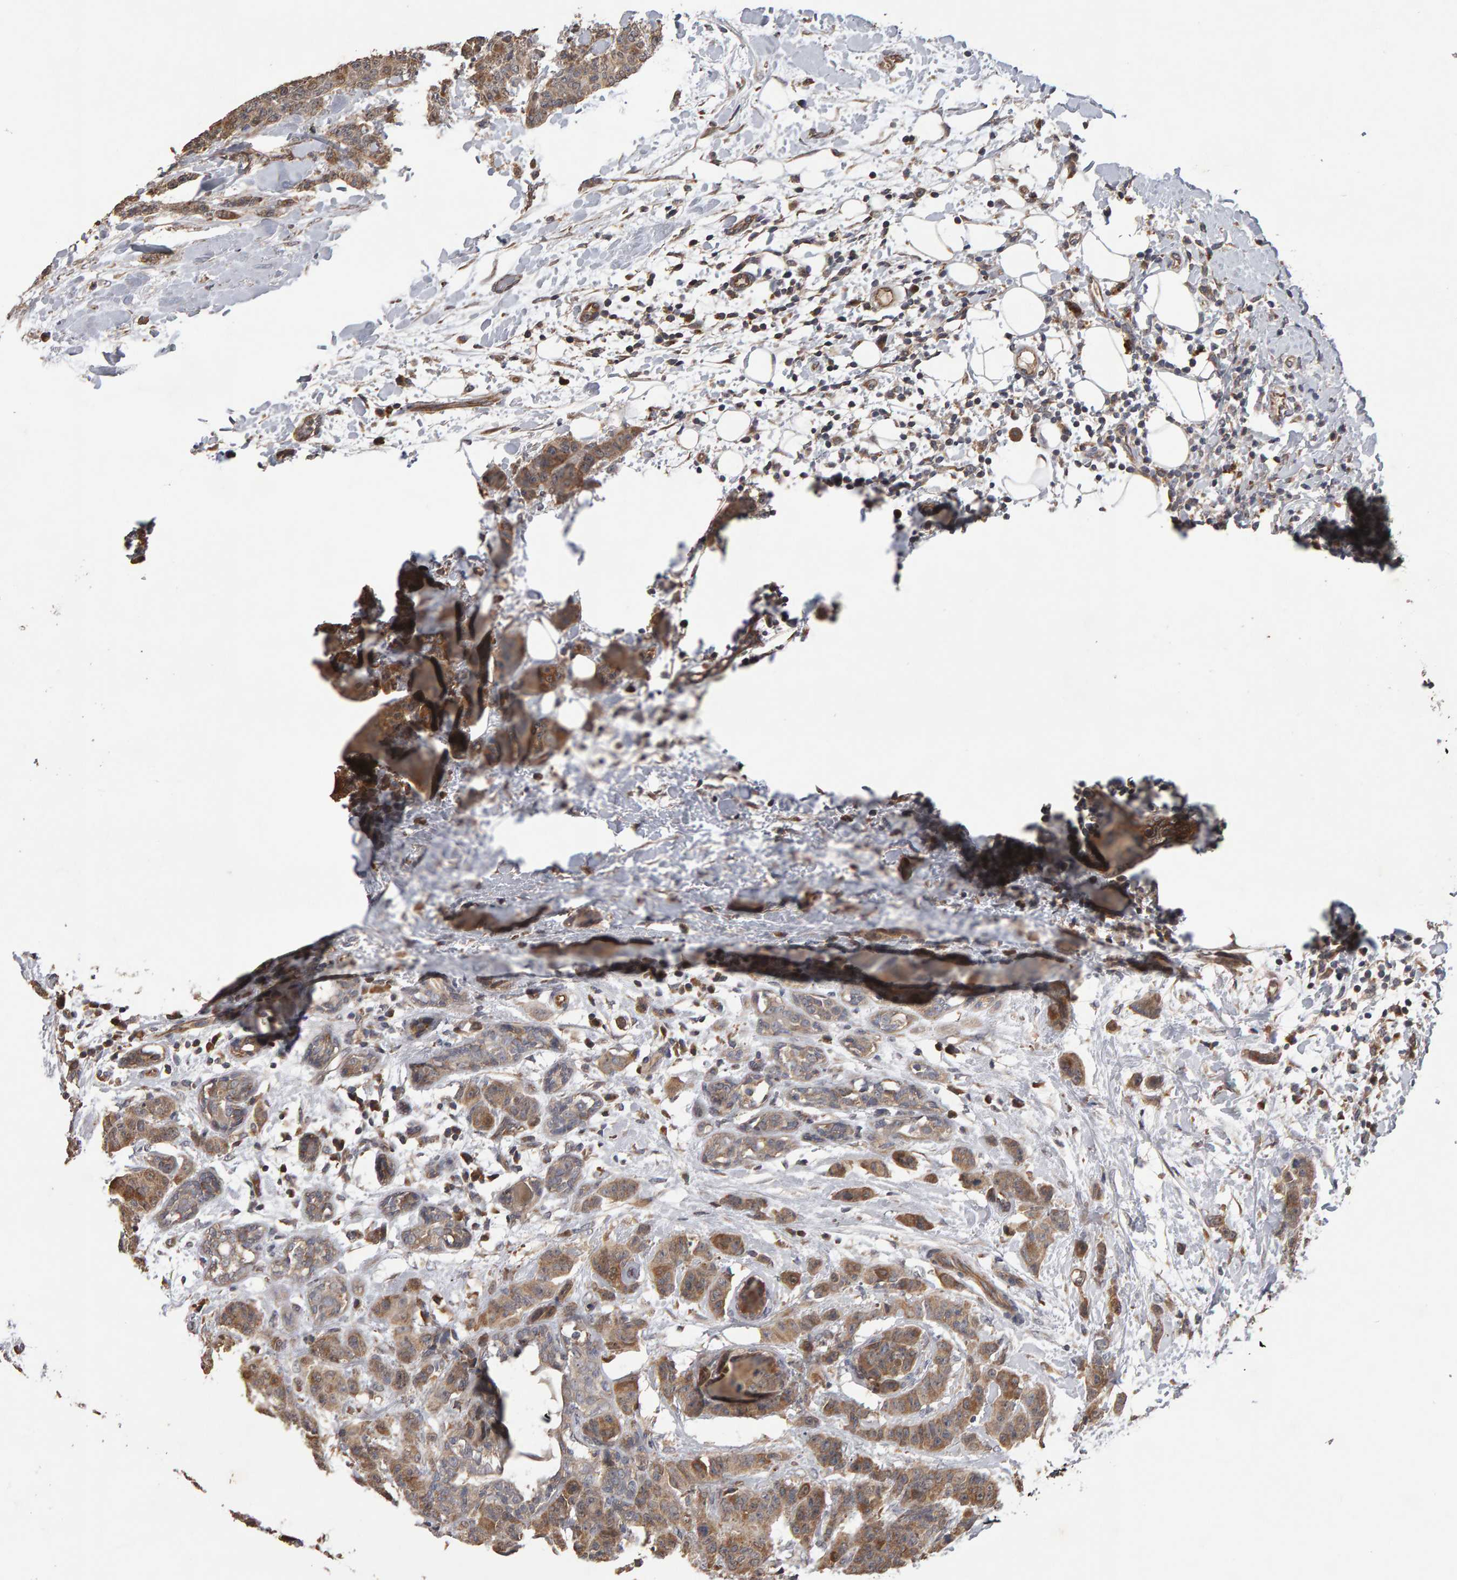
{"staining": {"intensity": "weak", "quantity": ">75%", "location": "cytoplasmic/membranous"}, "tissue": "breast cancer", "cell_type": "Tumor cells", "image_type": "cancer", "snomed": [{"axis": "morphology", "description": "Normal tissue, NOS"}, {"axis": "morphology", "description": "Duct carcinoma"}, {"axis": "topography", "description": "Breast"}], "caption": "There is low levels of weak cytoplasmic/membranous expression in tumor cells of breast invasive ductal carcinoma, as demonstrated by immunohistochemical staining (brown color).", "gene": "COASY", "patient": {"sex": "female", "age": 40}}